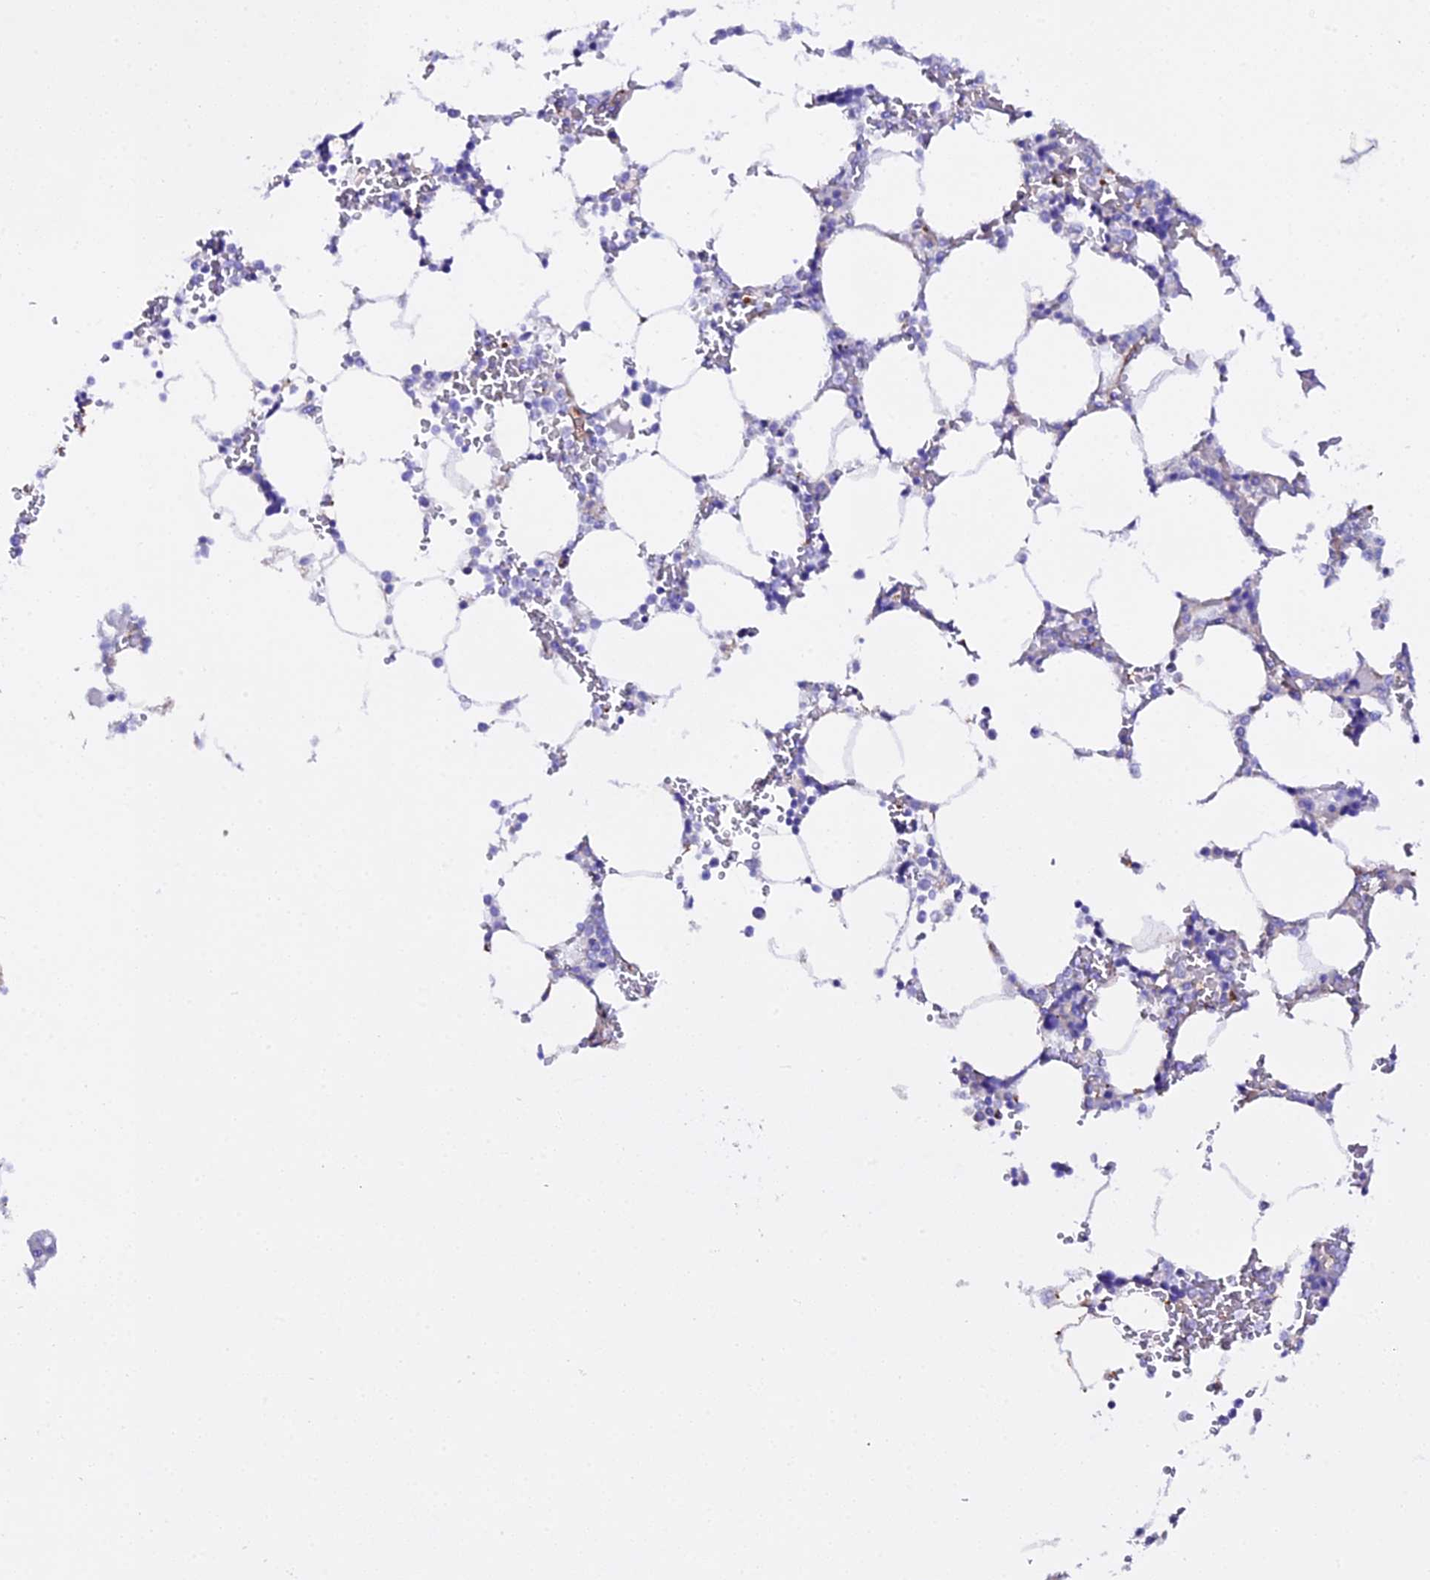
{"staining": {"intensity": "negative", "quantity": "none", "location": "none"}, "tissue": "bone marrow", "cell_type": "Hematopoietic cells", "image_type": "normal", "snomed": [{"axis": "morphology", "description": "Normal tissue, NOS"}, {"axis": "topography", "description": "Bone marrow"}], "caption": "The histopathology image demonstrates no staining of hematopoietic cells in benign bone marrow.", "gene": "CFAP45", "patient": {"sex": "male", "age": 64}}